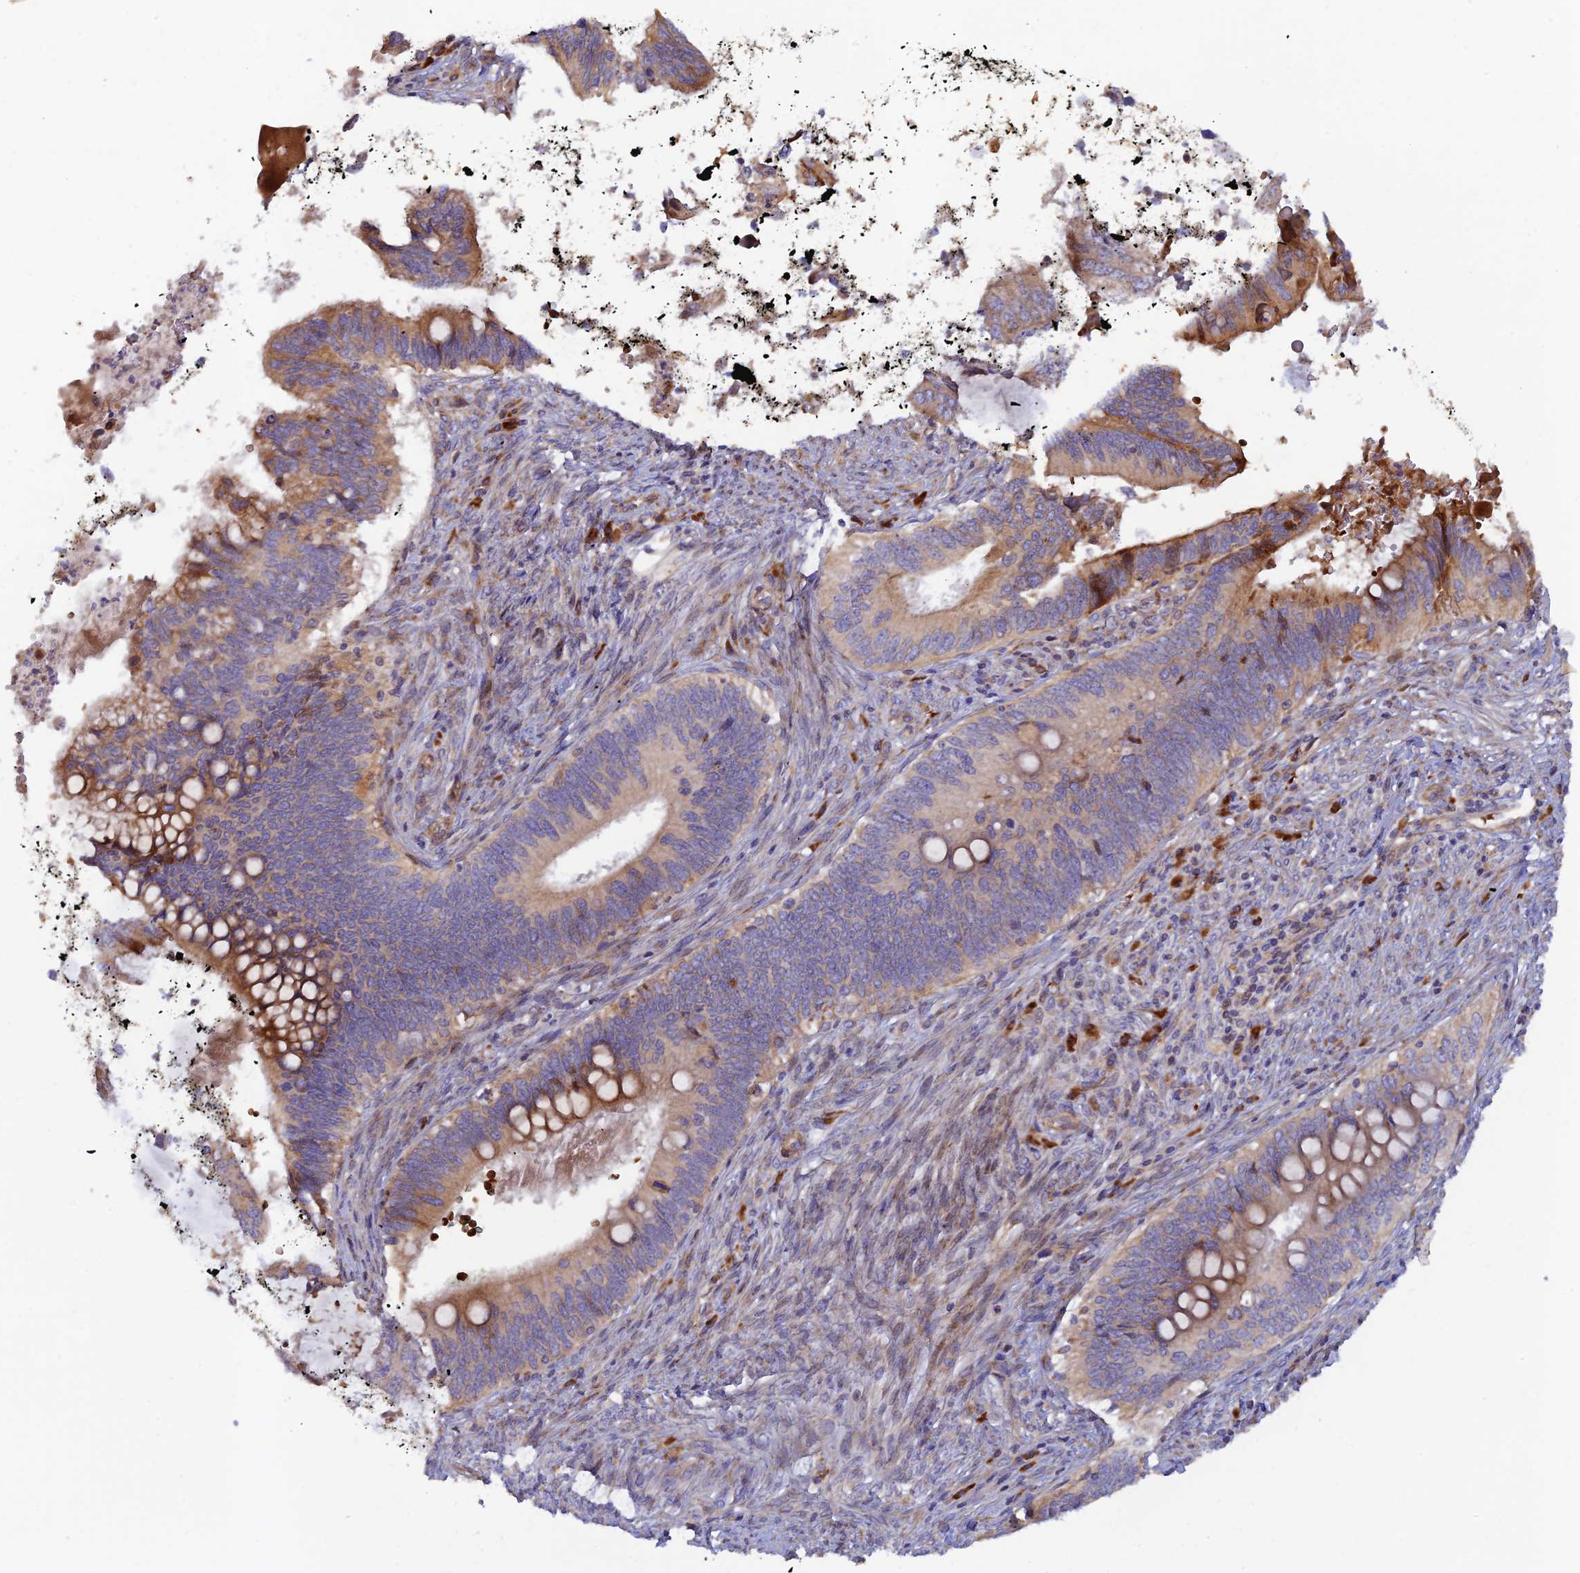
{"staining": {"intensity": "moderate", "quantity": "<25%", "location": "cytoplasmic/membranous"}, "tissue": "cervical cancer", "cell_type": "Tumor cells", "image_type": "cancer", "snomed": [{"axis": "morphology", "description": "Adenocarcinoma, NOS"}, {"axis": "topography", "description": "Cervix"}], "caption": "Brown immunohistochemical staining in cervical cancer exhibits moderate cytoplasmic/membranous positivity in approximately <25% of tumor cells. (DAB (3,3'-diaminobenzidine) IHC, brown staining for protein, blue staining for nuclei).", "gene": "GMCL1", "patient": {"sex": "female", "age": 42}}